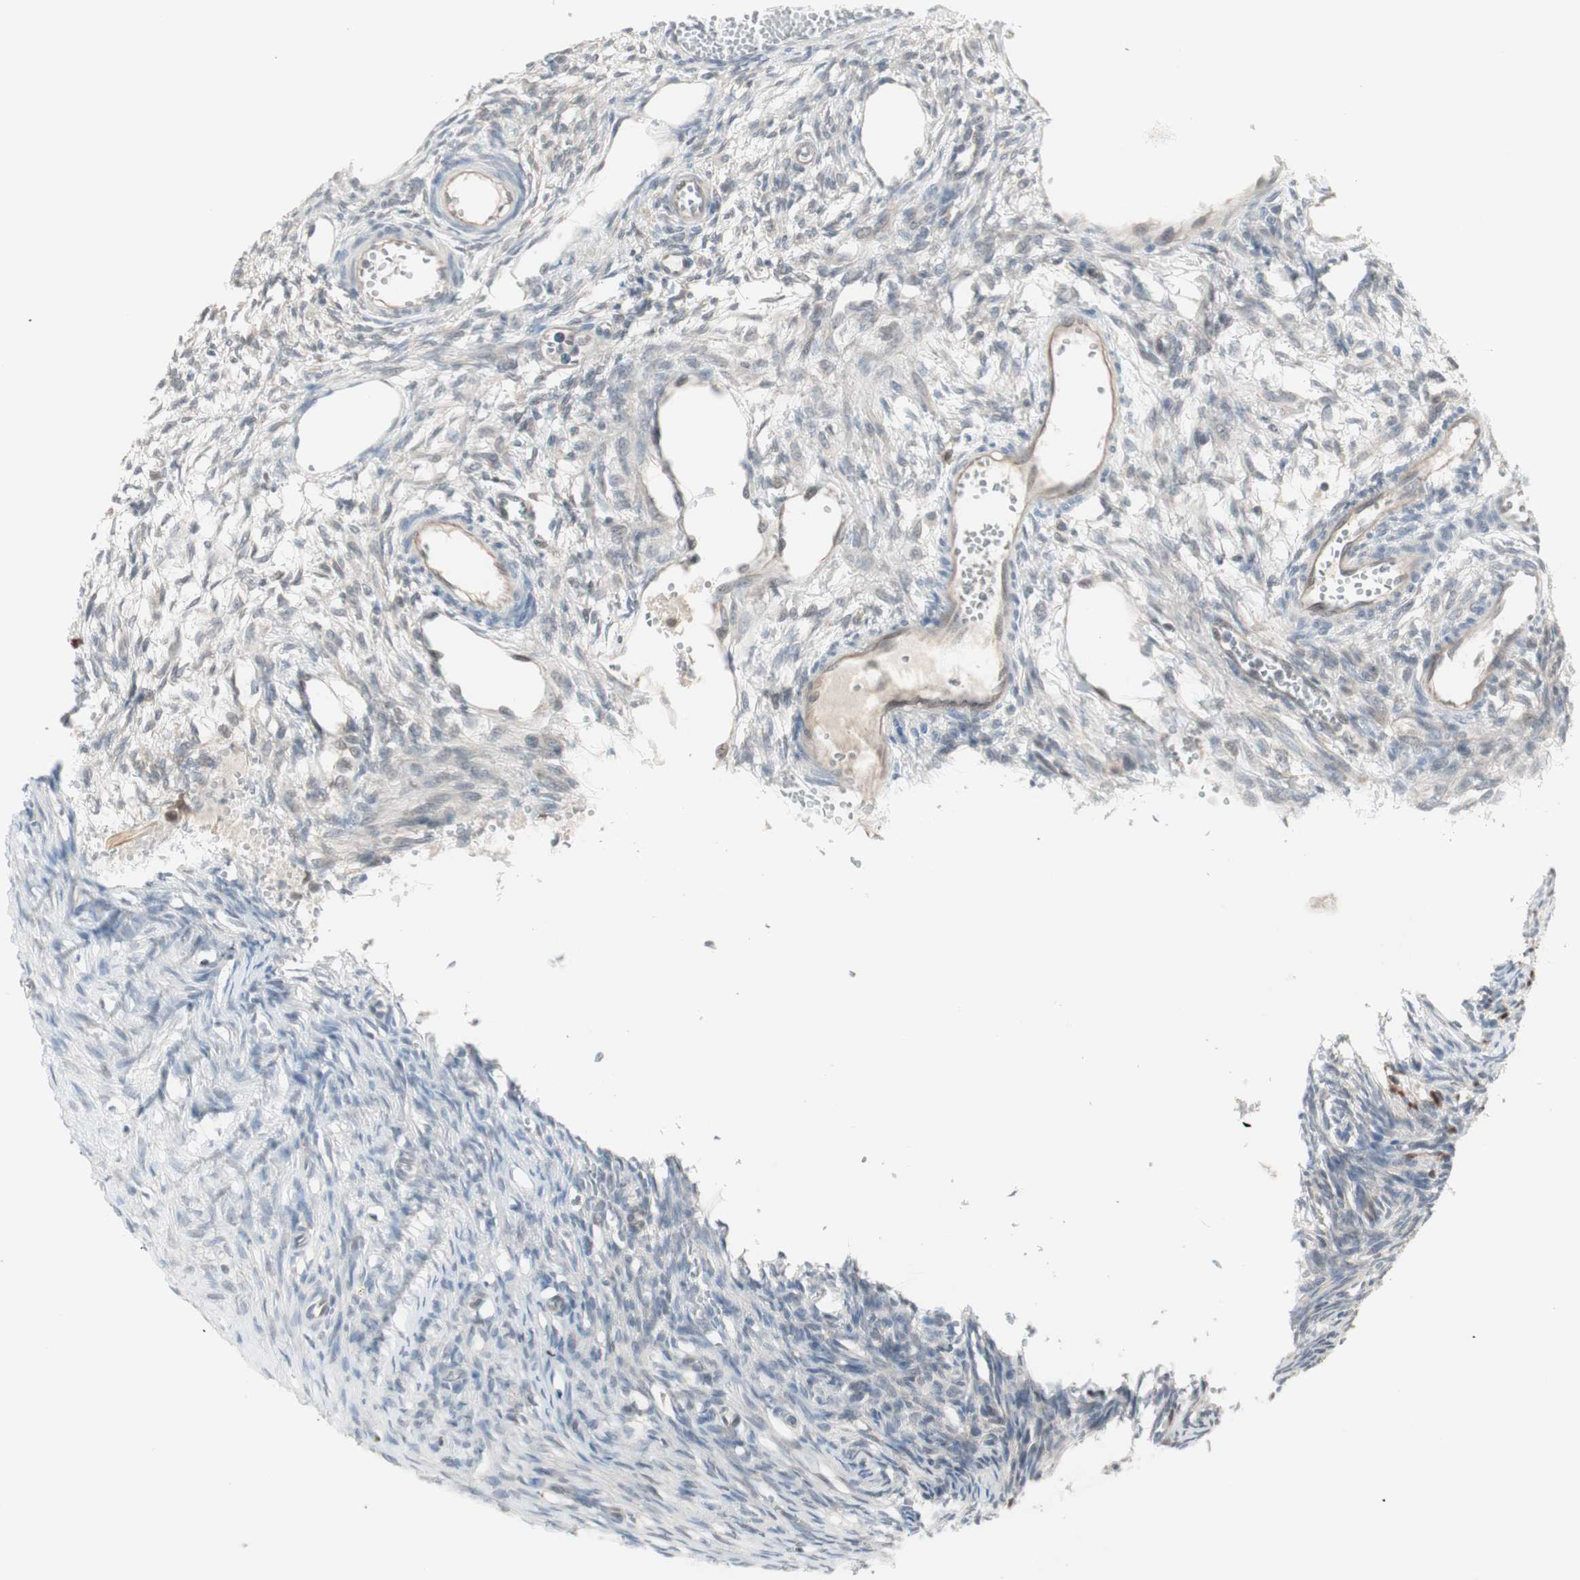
{"staining": {"intensity": "moderate", "quantity": ">75%", "location": "cytoplasmic/membranous"}, "tissue": "ovary", "cell_type": "Follicle cells", "image_type": "normal", "snomed": [{"axis": "morphology", "description": "Normal tissue, NOS"}, {"axis": "topography", "description": "Ovary"}], "caption": "Immunohistochemistry (IHC) of normal ovary reveals medium levels of moderate cytoplasmic/membranous staining in about >75% of follicle cells. (DAB = brown stain, brightfield microscopy at high magnification).", "gene": "PTPA", "patient": {"sex": "female", "age": 33}}